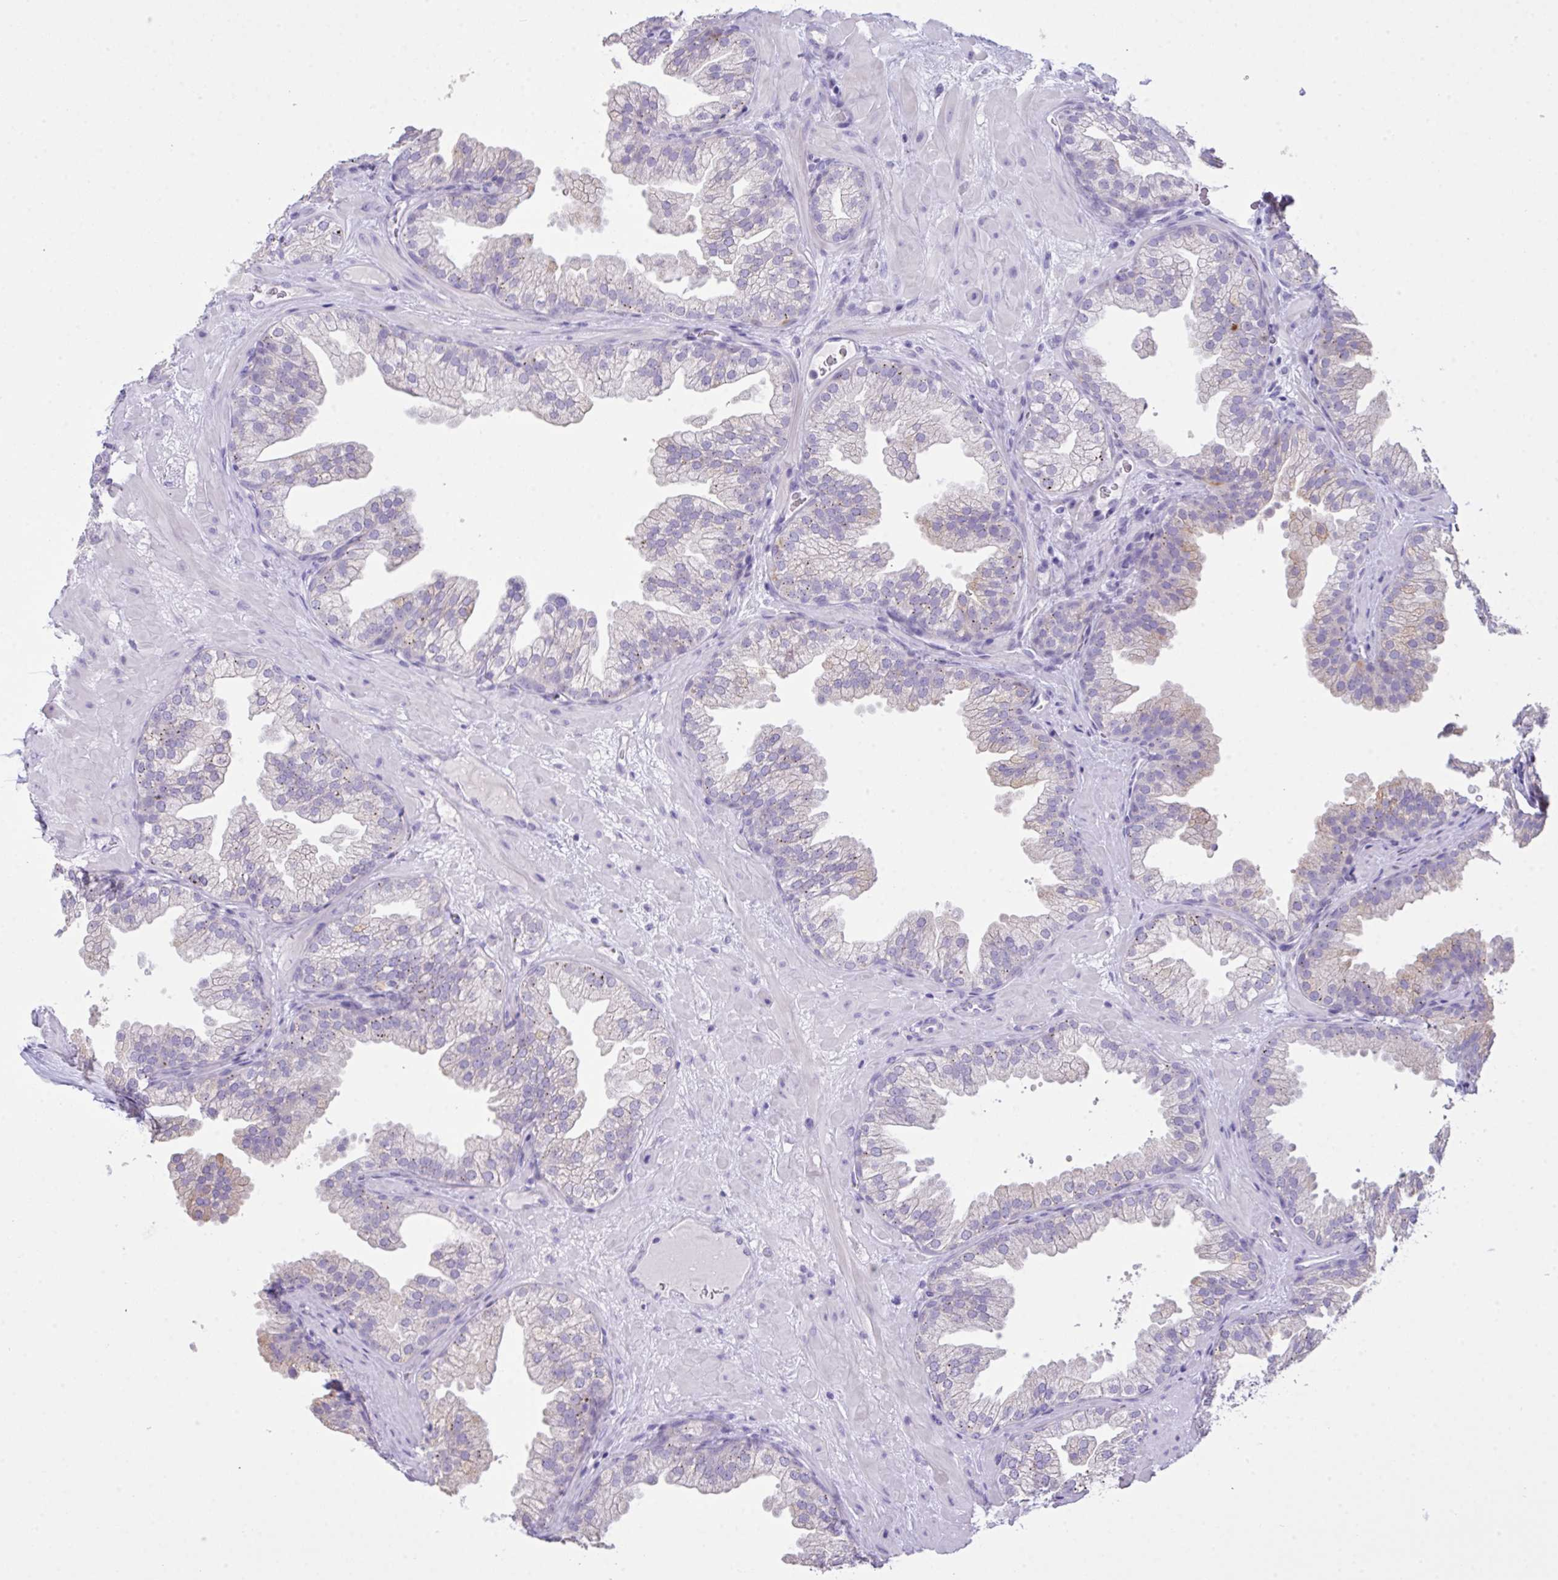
{"staining": {"intensity": "negative", "quantity": "none", "location": "none"}, "tissue": "prostate", "cell_type": "Glandular cells", "image_type": "normal", "snomed": [{"axis": "morphology", "description": "Normal tissue, NOS"}, {"axis": "topography", "description": "Prostate"}], "caption": "IHC photomicrograph of normal prostate: human prostate stained with DAB (3,3'-diaminobenzidine) demonstrates no significant protein positivity in glandular cells.", "gene": "CST11", "patient": {"sex": "male", "age": 37}}